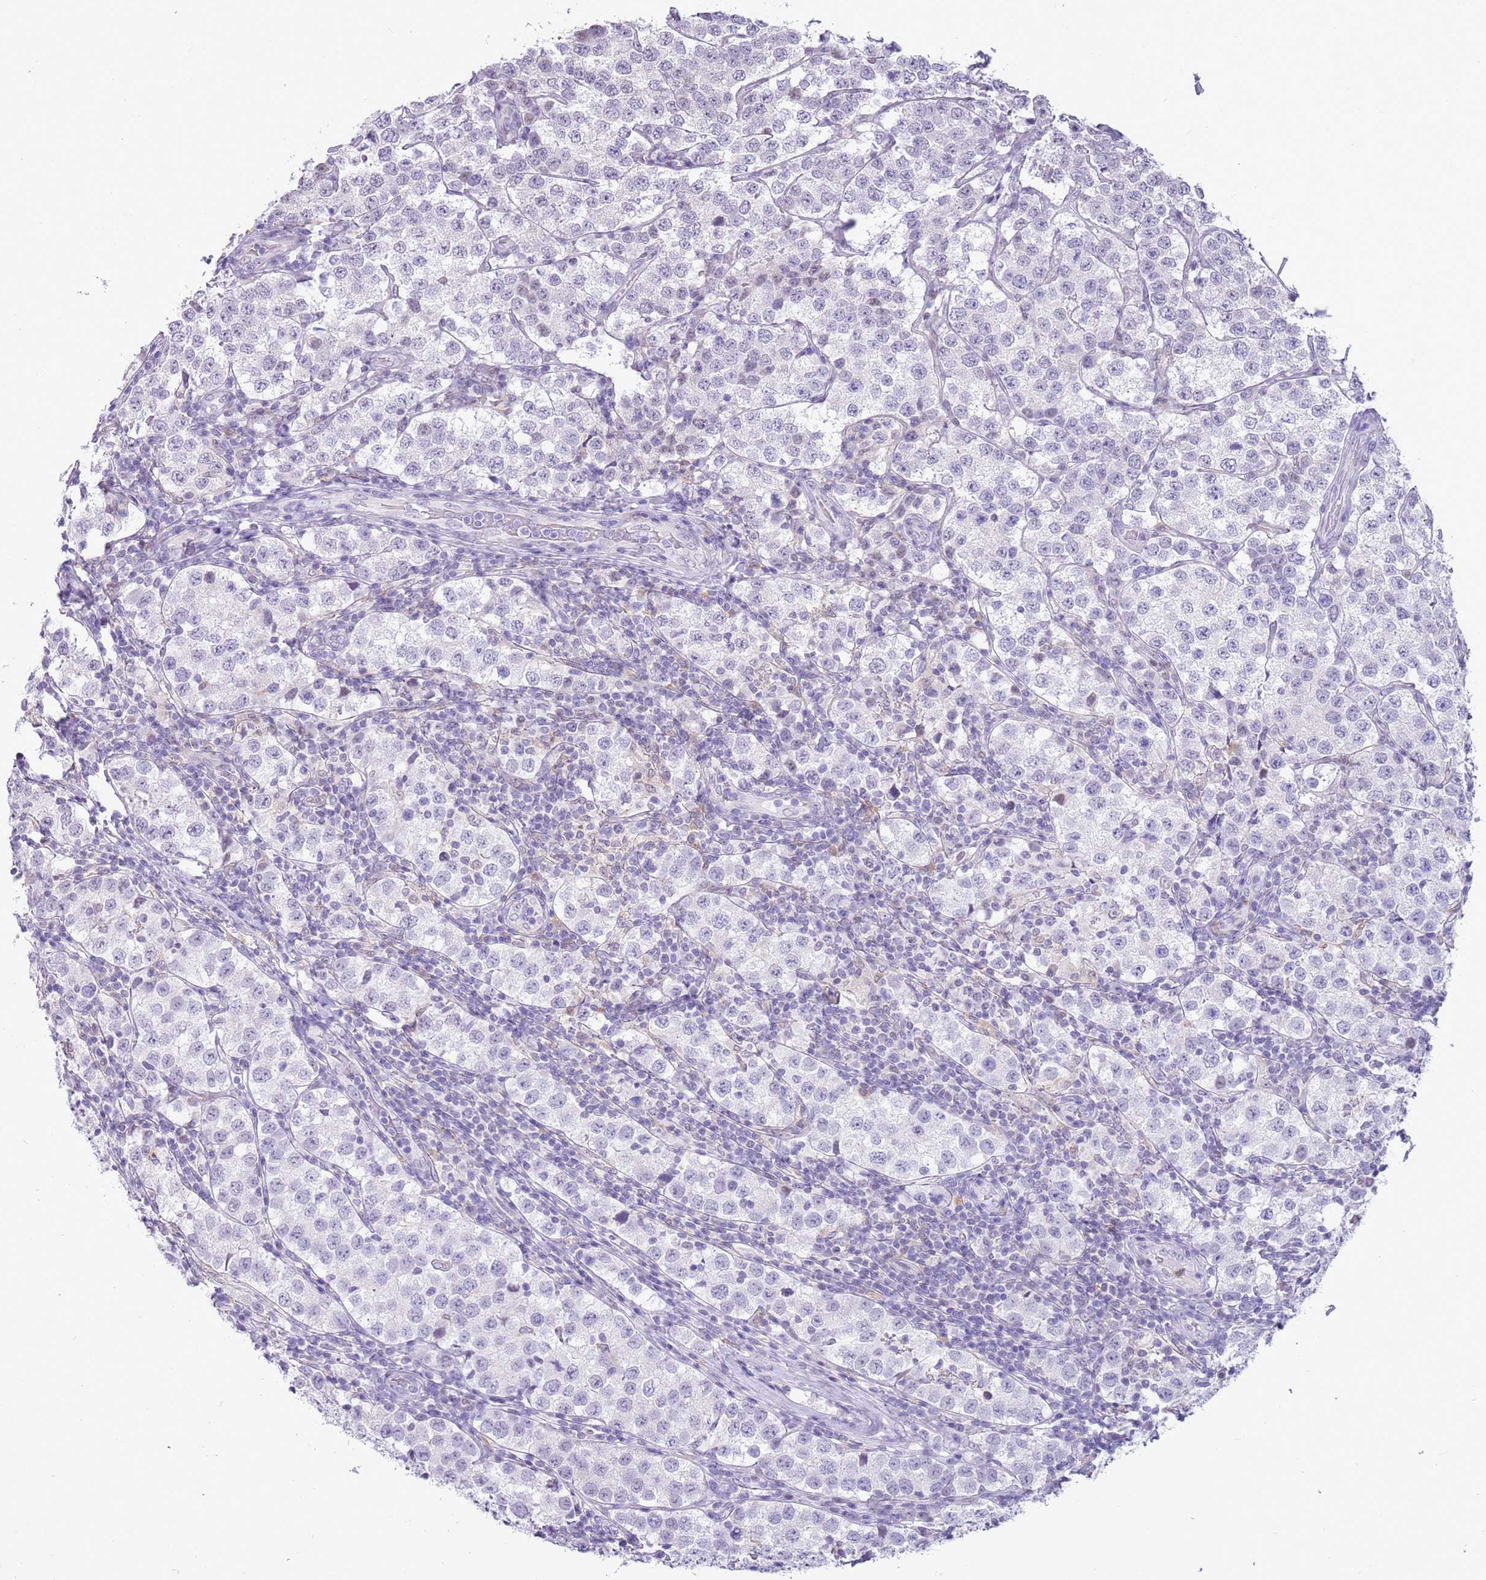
{"staining": {"intensity": "negative", "quantity": "none", "location": "none"}, "tissue": "testis cancer", "cell_type": "Tumor cells", "image_type": "cancer", "snomed": [{"axis": "morphology", "description": "Seminoma, NOS"}, {"axis": "topography", "description": "Testis"}], "caption": "Human testis seminoma stained for a protein using immunohistochemistry (IHC) exhibits no staining in tumor cells.", "gene": "PPP1R17", "patient": {"sex": "male", "age": 34}}